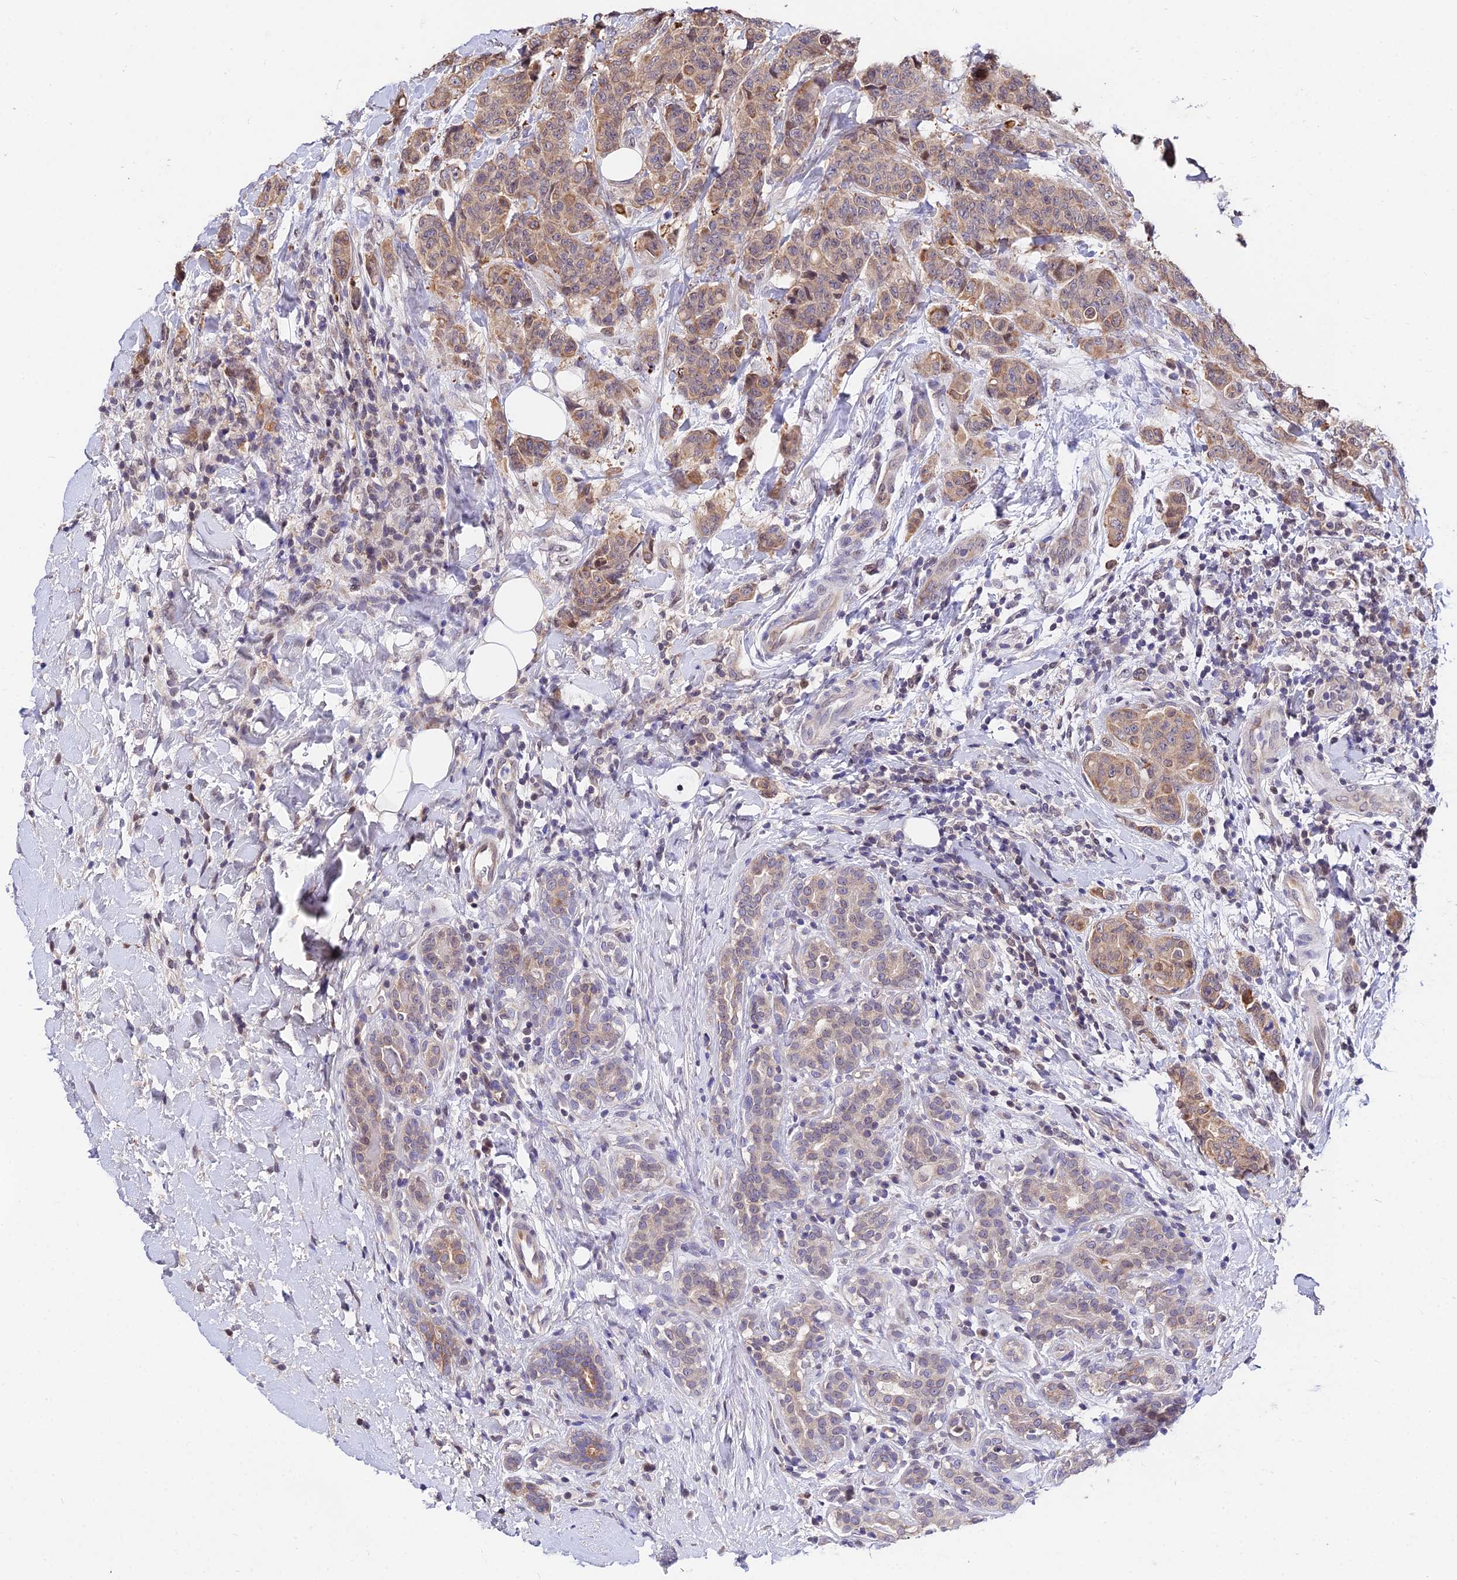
{"staining": {"intensity": "moderate", "quantity": "<25%", "location": "cytoplasmic/membranous"}, "tissue": "breast cancer", "cell_type": "Tumor cells", "image_type": "cancer", "snomed": [{"axis": "morphology", "description": "Duct carcinoma"}, {"axis": "topography", "description": "Breast"}], "caption": "Protein expression analysis of human breast cancer (invasive ductal carcinoma) reveals moderate cytoplasmic/membranous staining in approximately <25% of tumor cells.", "gene": "INPP4A", "patient": {"sex": "female", "age": 40}}